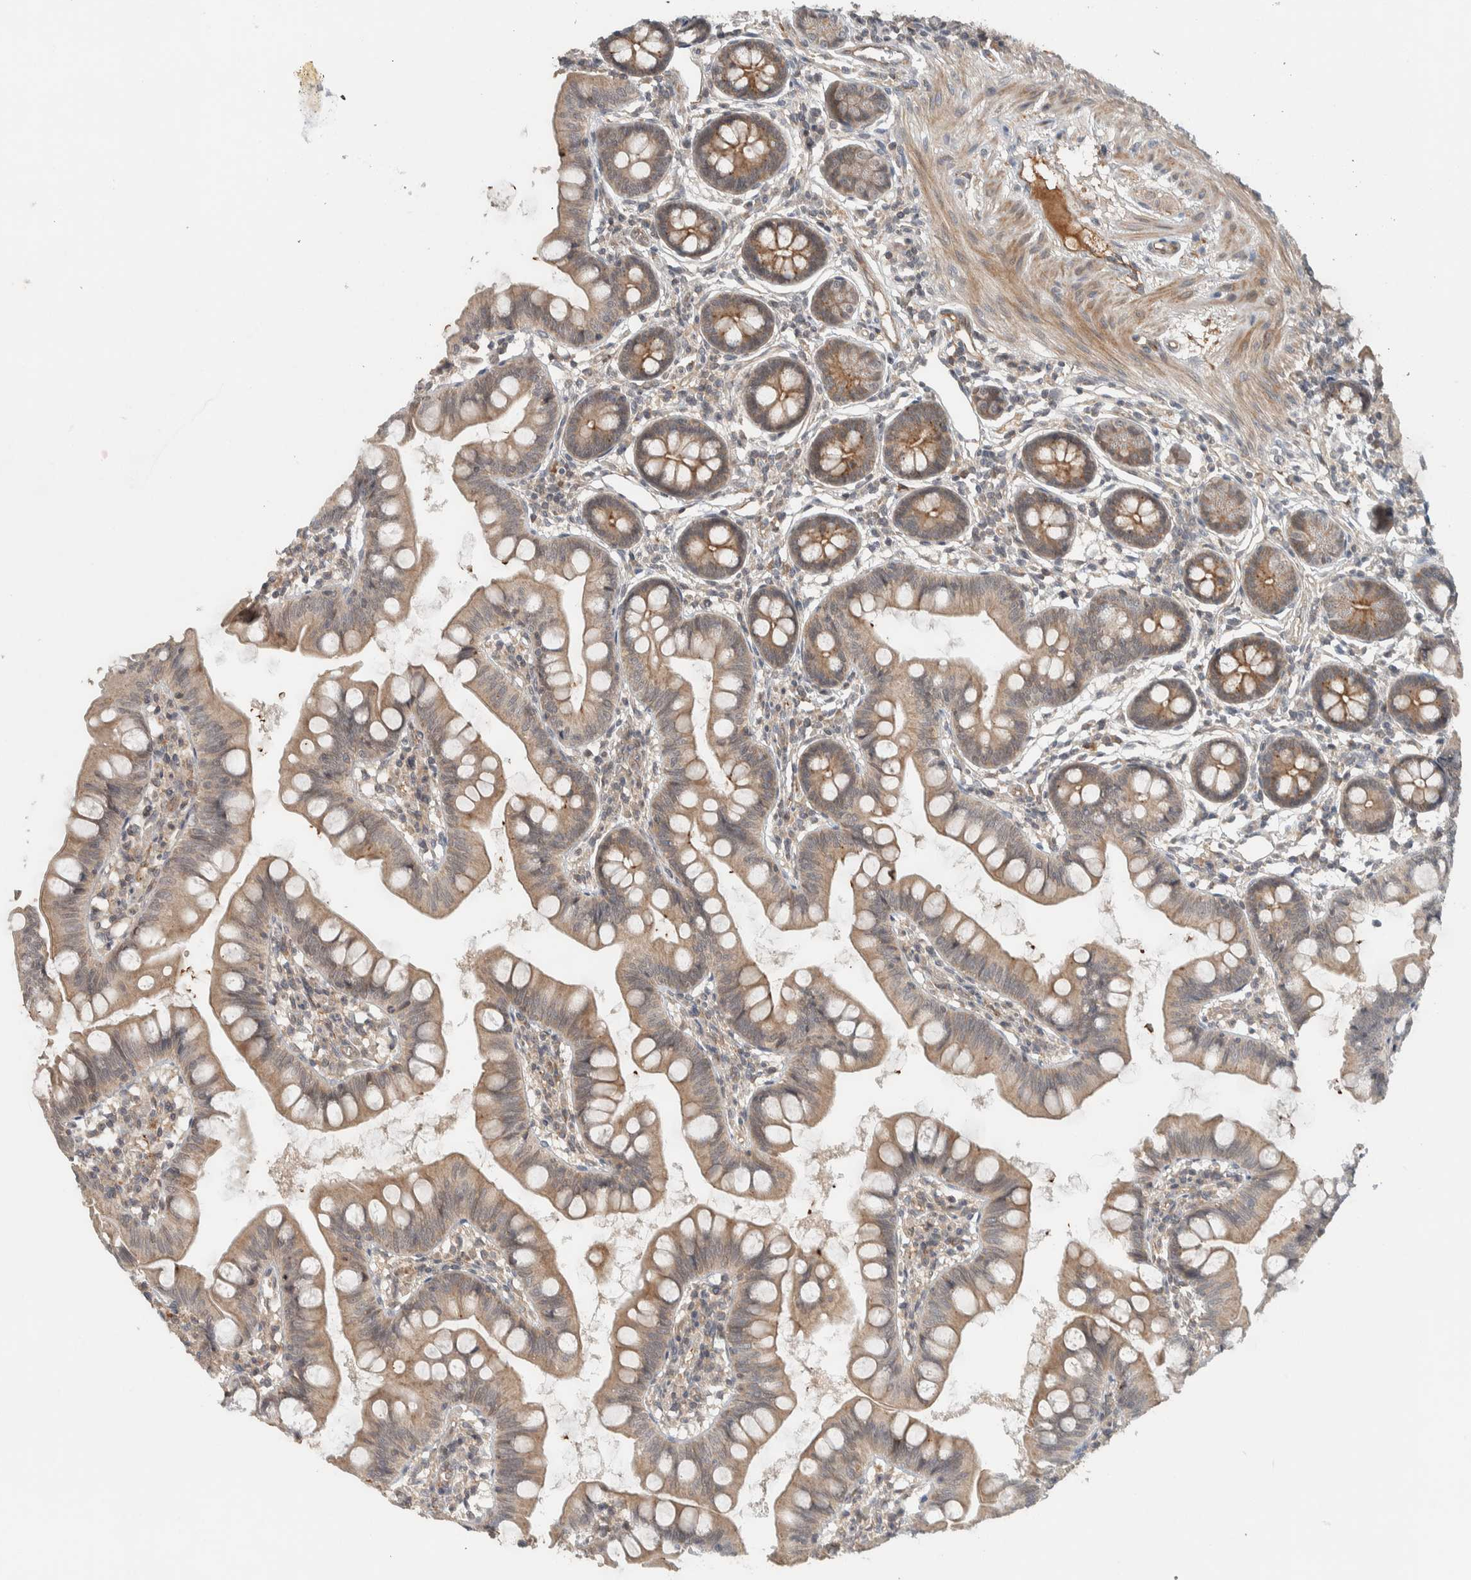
{"staining": {"intensity": "moderate", "quantity": ">75%", "location": "cytoplasmic/membranous"}, "tissue": "small intestine", "cell_type": "Glandular cells", "image_type": "normal", "snomed": [{"axis": "morphology", "description": "Normal tissue, NOS"}, {"axis": "topography", "description": "Small intestine"}], "caption": "About >75% of glandular cells in normal small intestine demonstrate moderate cytoplasmic/membranous protein expression as visualized by brown immunohistochemical staining.", "gene": "ARMC7", "patient": {"sex": "male", "age": 7}}